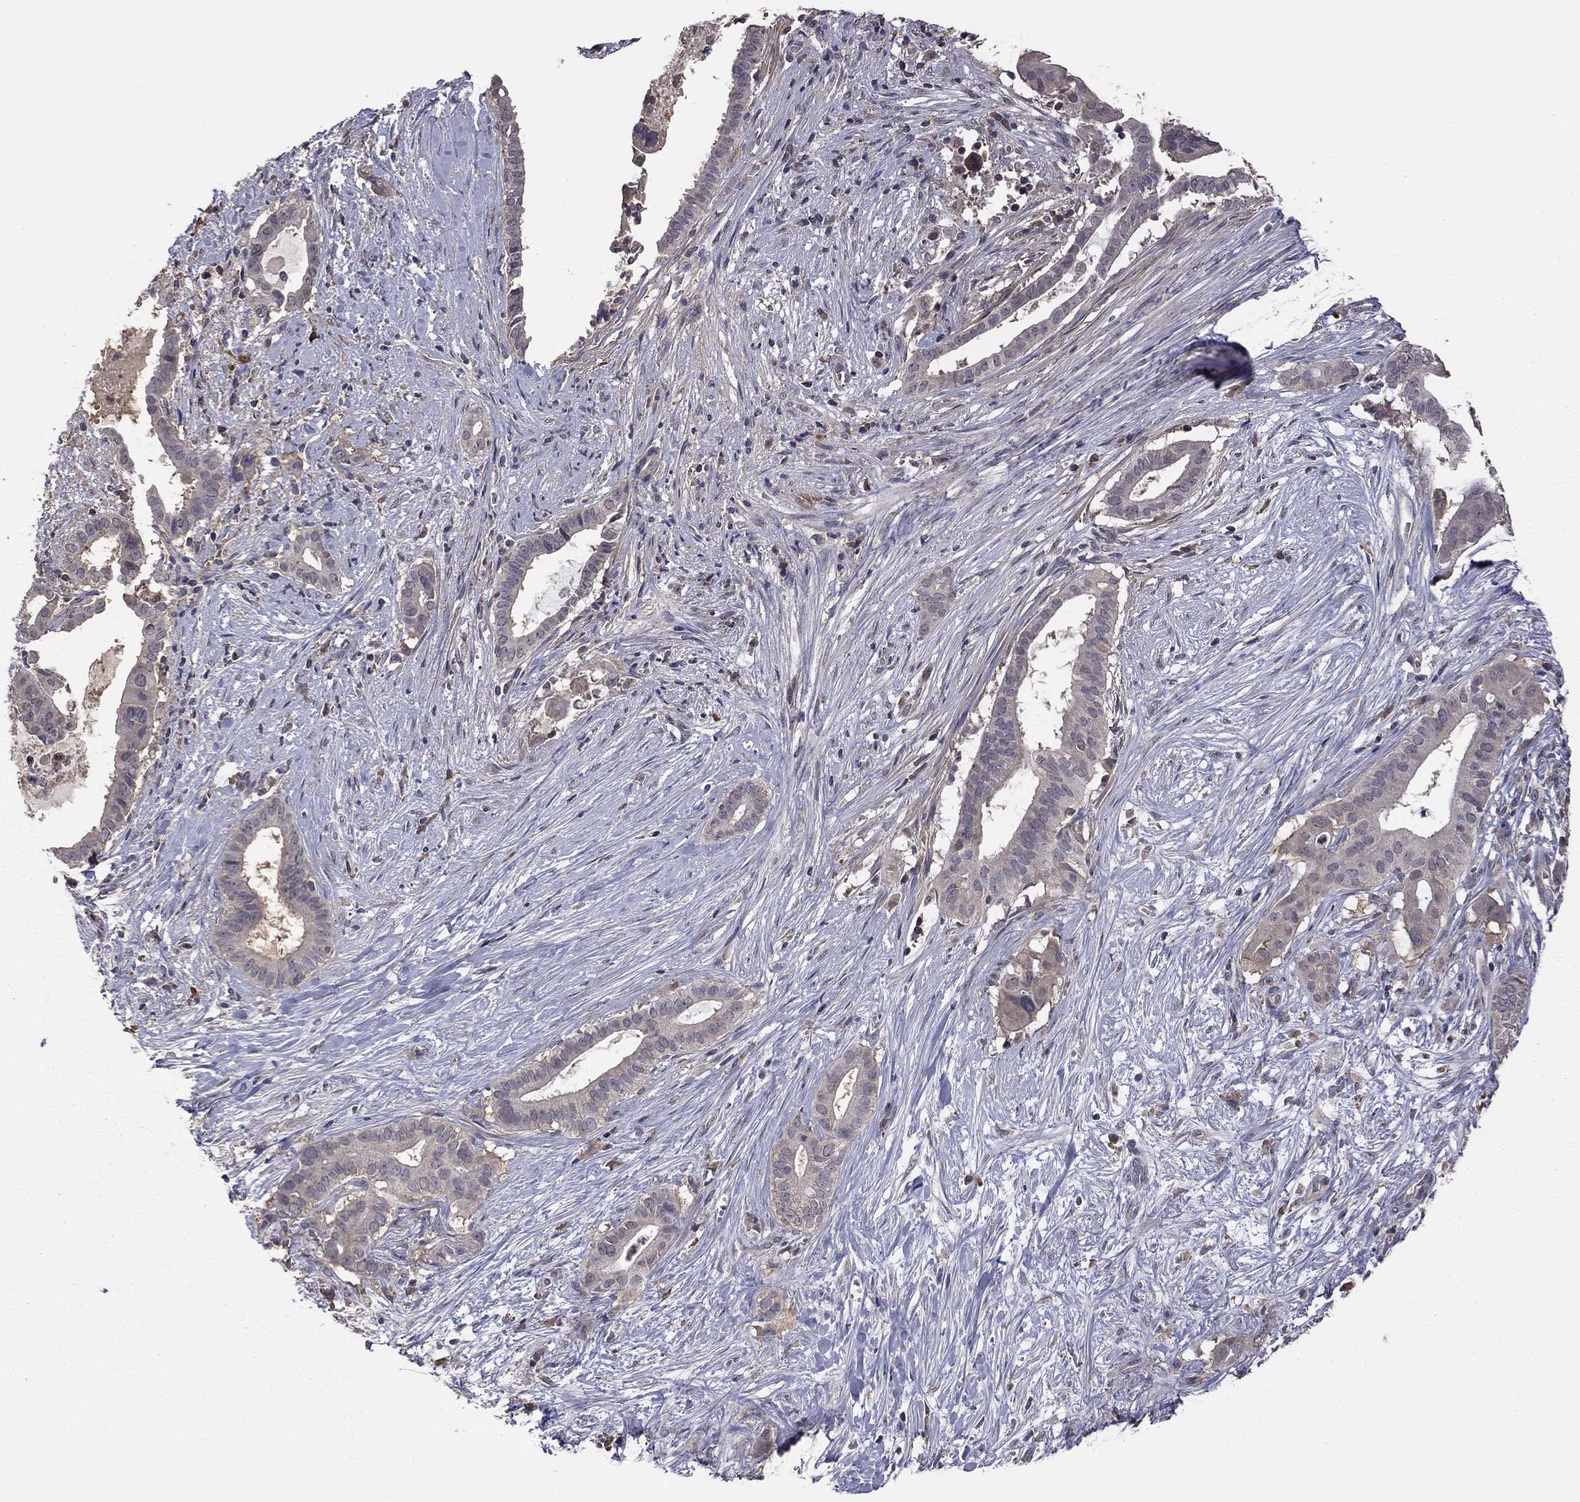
{"staining": {"intensity": "negative", "quantity": "none", "location": "none"}, "tissue": "pancreatic cancer", "cell_type": "Tumor cells", "image_type": "cancer", "snomed": [{"axis": "morphology", "description": "Adenocarcinoma, NOS"}, {"axis": "topography", "description": "Pancreas"}], "caption": "High power microscopy histopathology image of an IHC micrograph of adenocarcinoma (pancreatic), revealing no significant expression in tumor cells.", "gene": "TSNARE1", "patient": {"sex": "male", "age": 61}}